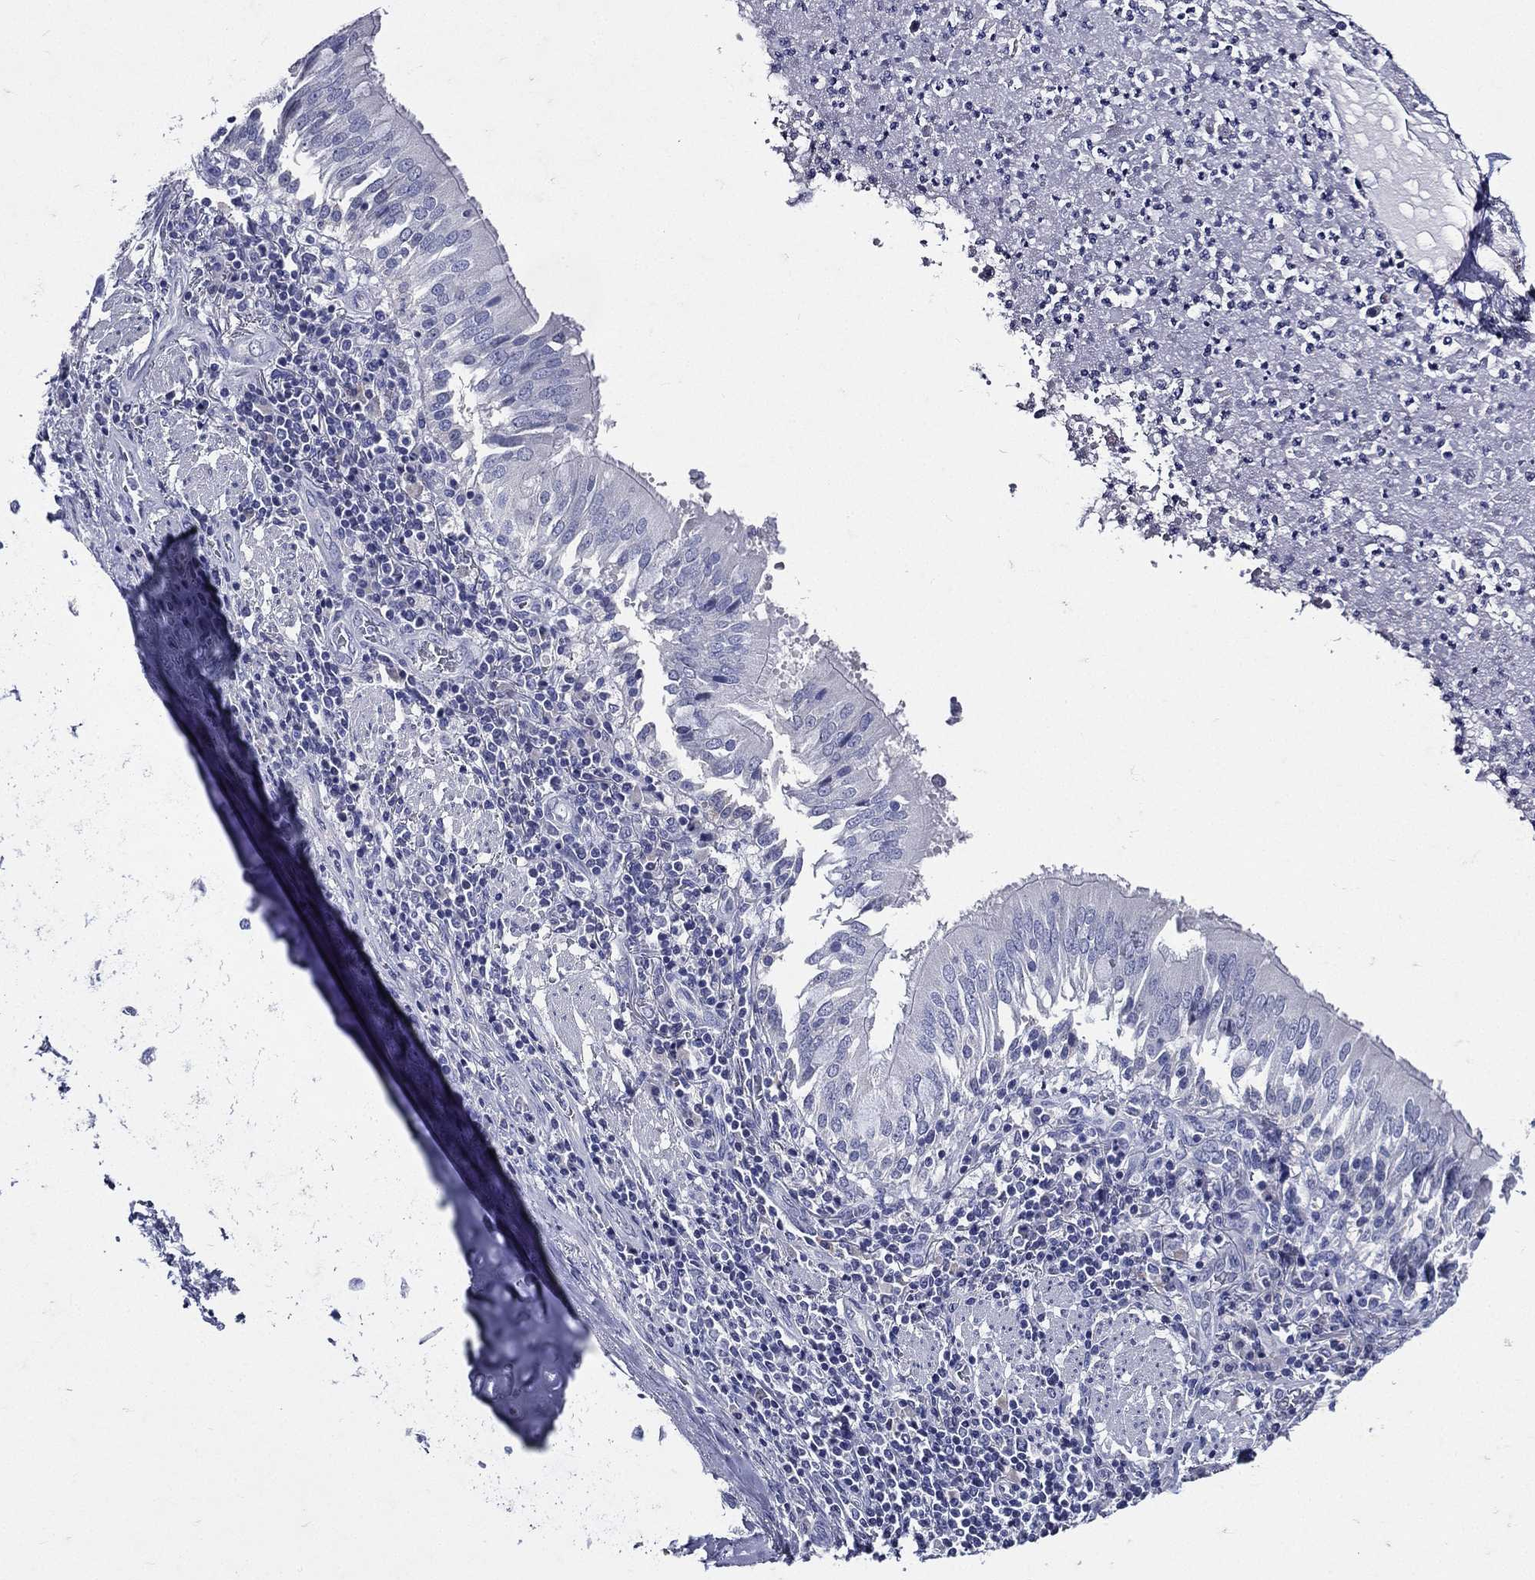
{"staining": {"intensity": "negative", "quantity": "none", "location": "none"}, "tissue": "lung cancer", "cell_type": "Tumor cells", "image_type": "cancer", "snomed": [{"axis": "morphology", "description": "Normal tissue, NOS"}, {"axis": "morphology", "description": "Squamous cell carcinoma, NOS"}, {"axis": "topography", "description": "Bronchus"}, {"axis": "topography", "description": "Lung"}], "caption": "Tumor cells show no significant protein expression in lung cancer (squamous cell carcinoma). Brightfield microscopy of IHC stained with DAB (brown) and hematoxylin (blue), captured at high magnification.", "gene": "TGM1", "patient": {"sex": "male", "age": 64}}